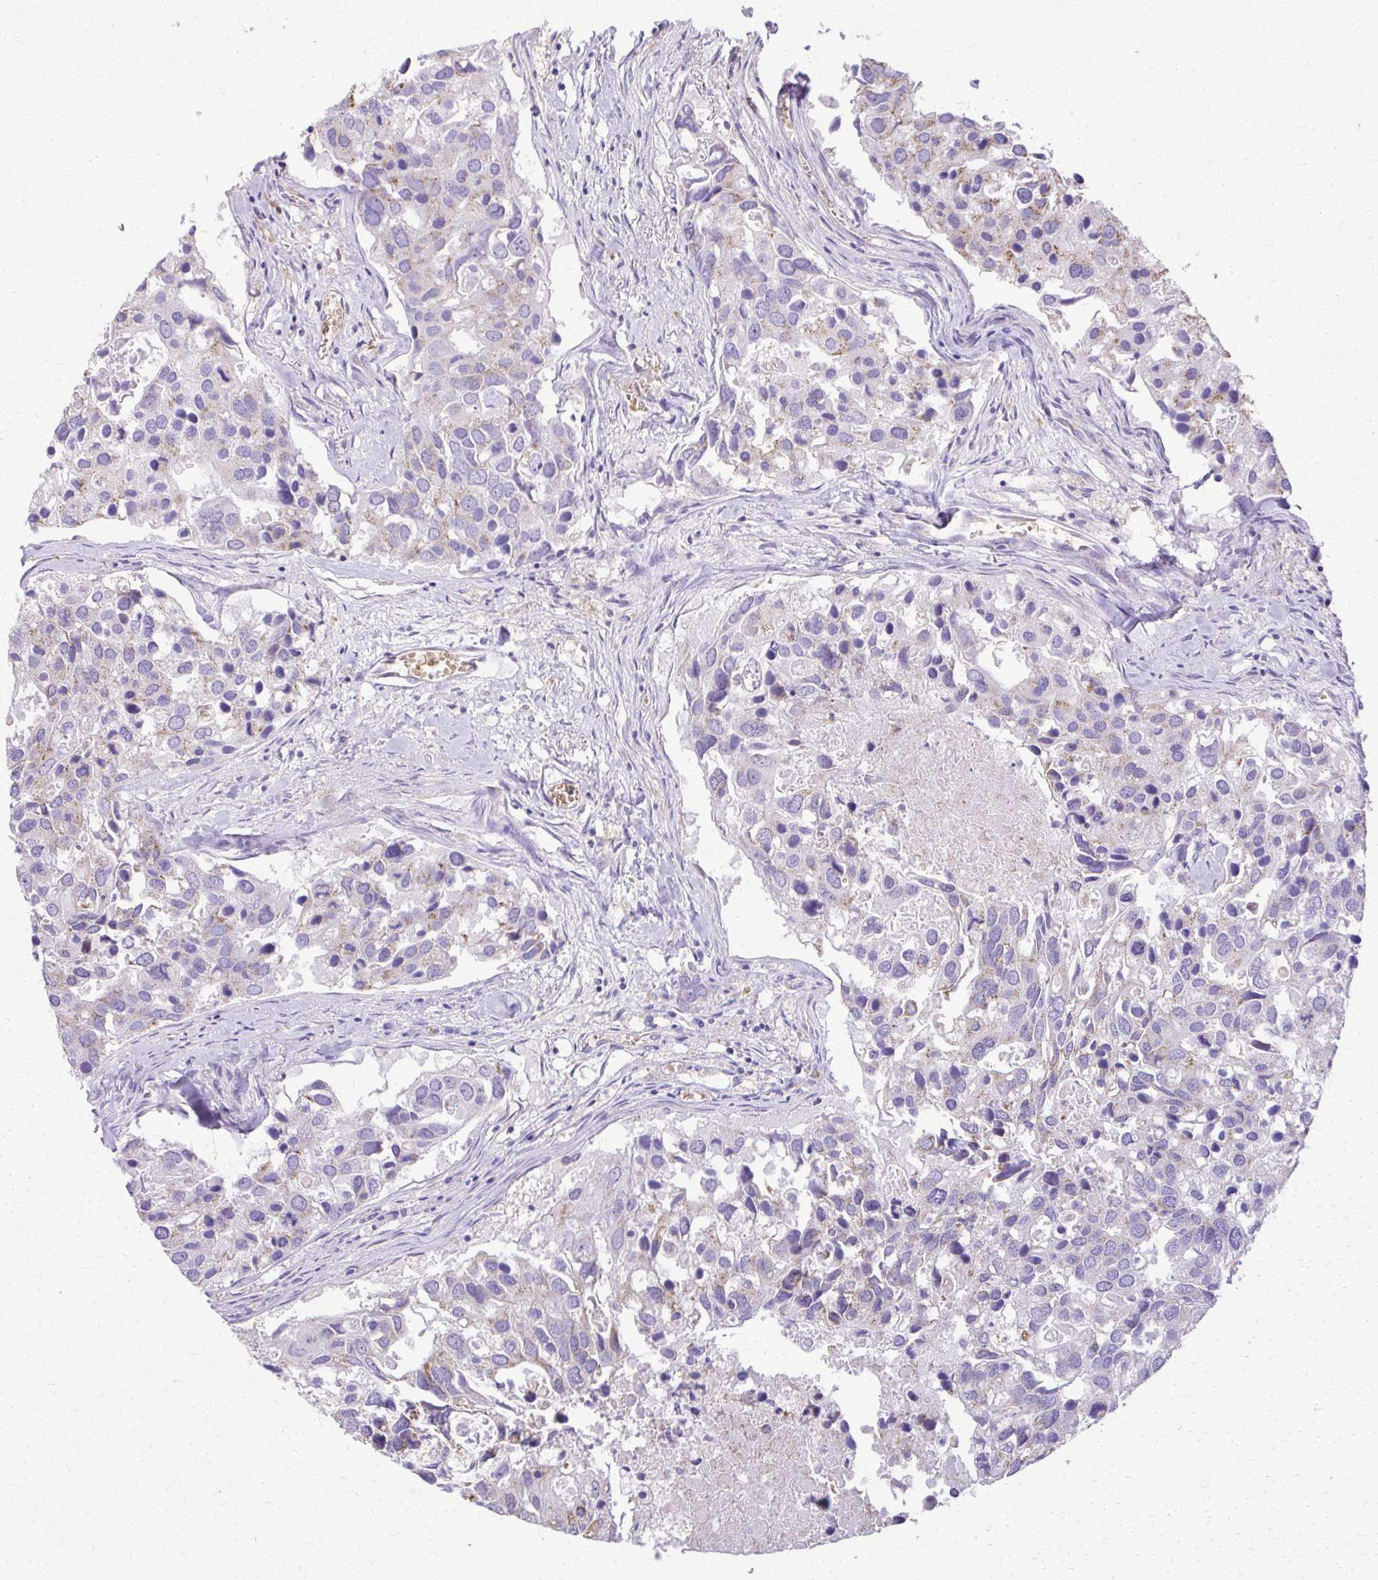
{"staining": {"intensity": "weak", "quantity": "<25%", "location": "cytoplasmic/membranous"}, "tissue": "breast cancer", "cell_type": "Tumor cells", "image_type": "cancer", "snomed": [{"axis": "morphology", "description": "Duct carcinoma"}, {"axis": "topography", "description": "Breast"}], "caption": "There is no significant staining in tumor cells of intraductal carcinoma (breast).", "gene": "CAT", "patient": {"sex": "female", "age": 83}}